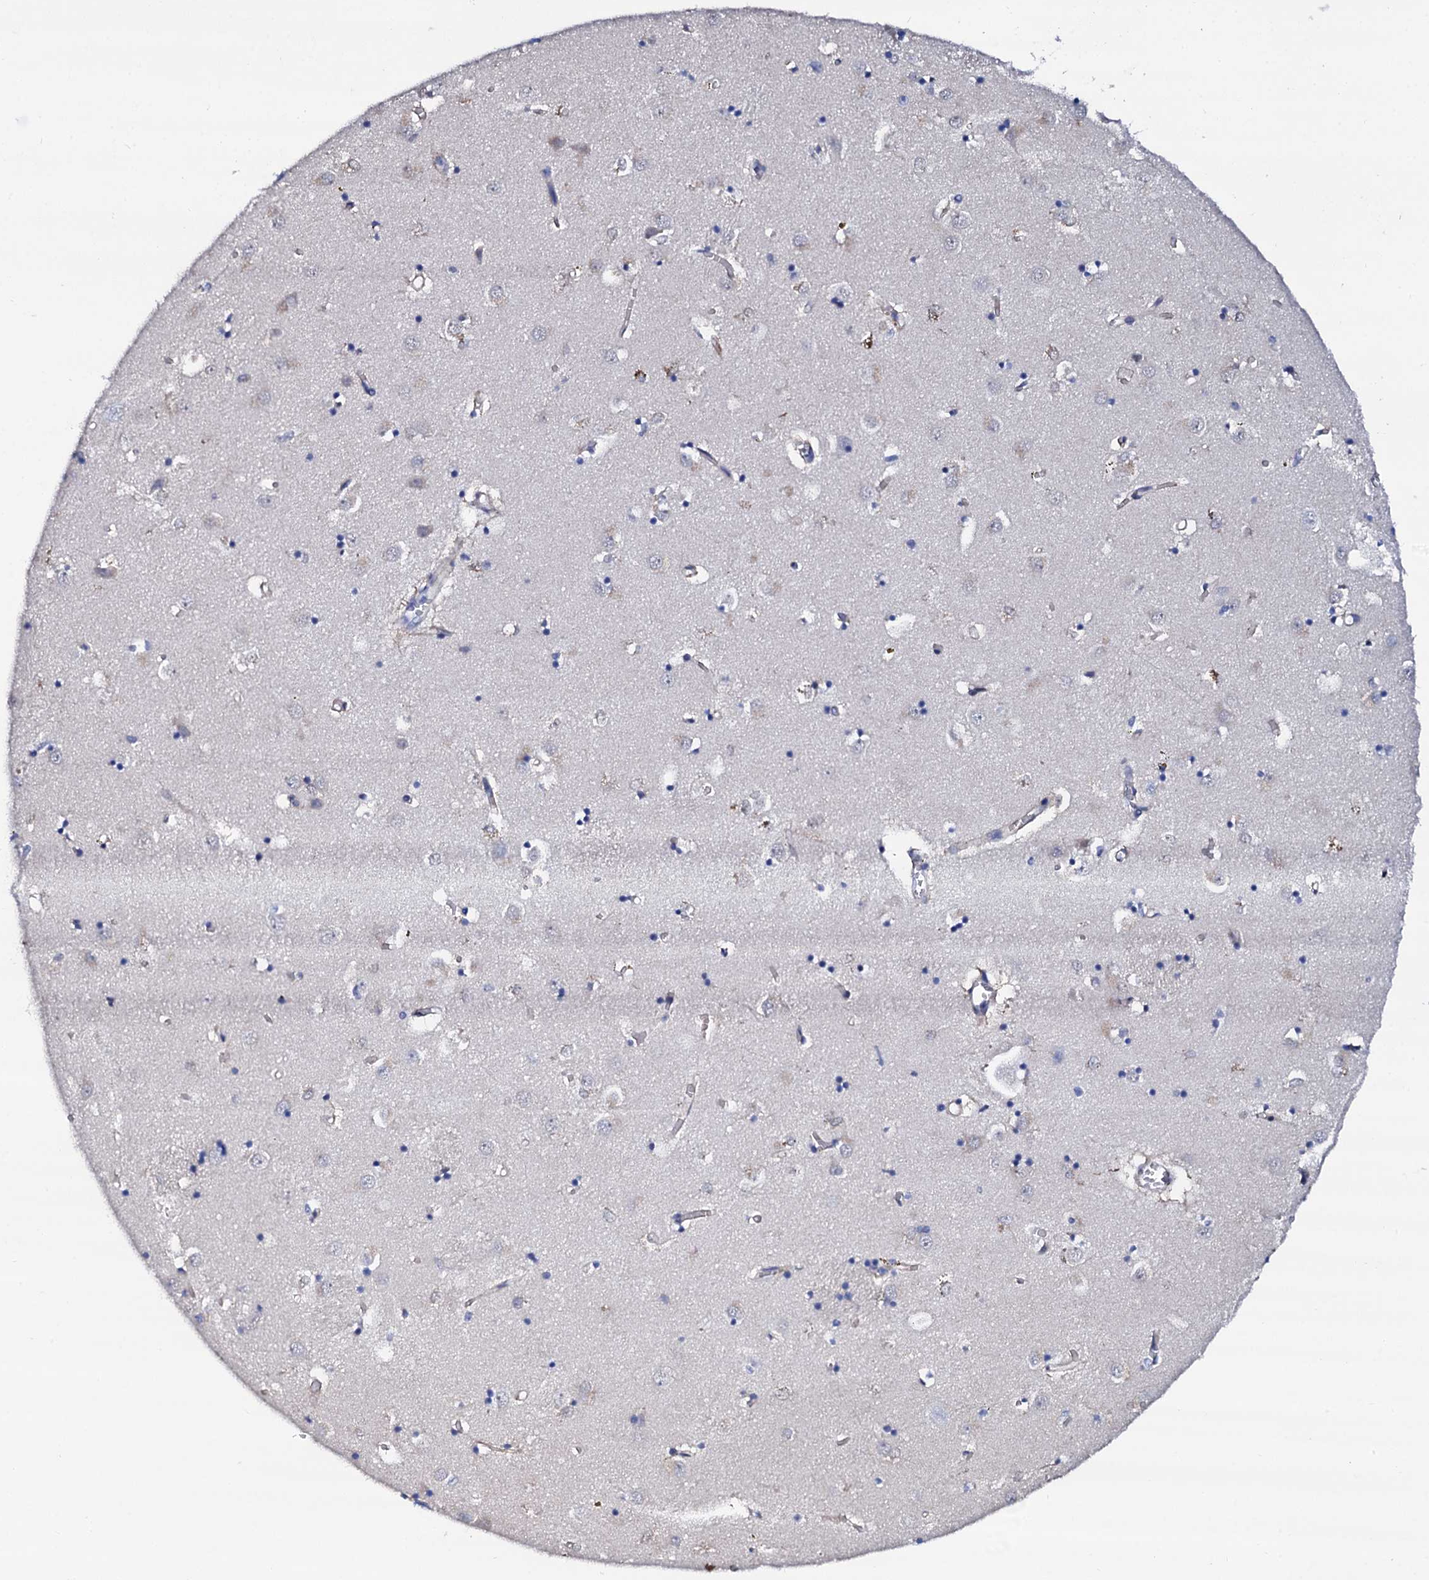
{"staining": {"intensity": "negative", "quantity": "none", "location": "none"}, "tissue": "caudate", "cell_type": "Glial cells", "image_type": "normal", "snomed": [{"axis": "morphology", "description": "Normal tissue, NOS"}, {"axis": "topography", "description": "Lateral ventricle wall"}], "caption": "IHC of unremarkable caudate displays no expression in glial cells. (DAB (3,3'-diaminobenzidine) immunohistochemistry (IHC) with hematoxylin counter stain).", "gene": "TRDN", "patient": {"sex": "male", "age": 70}}